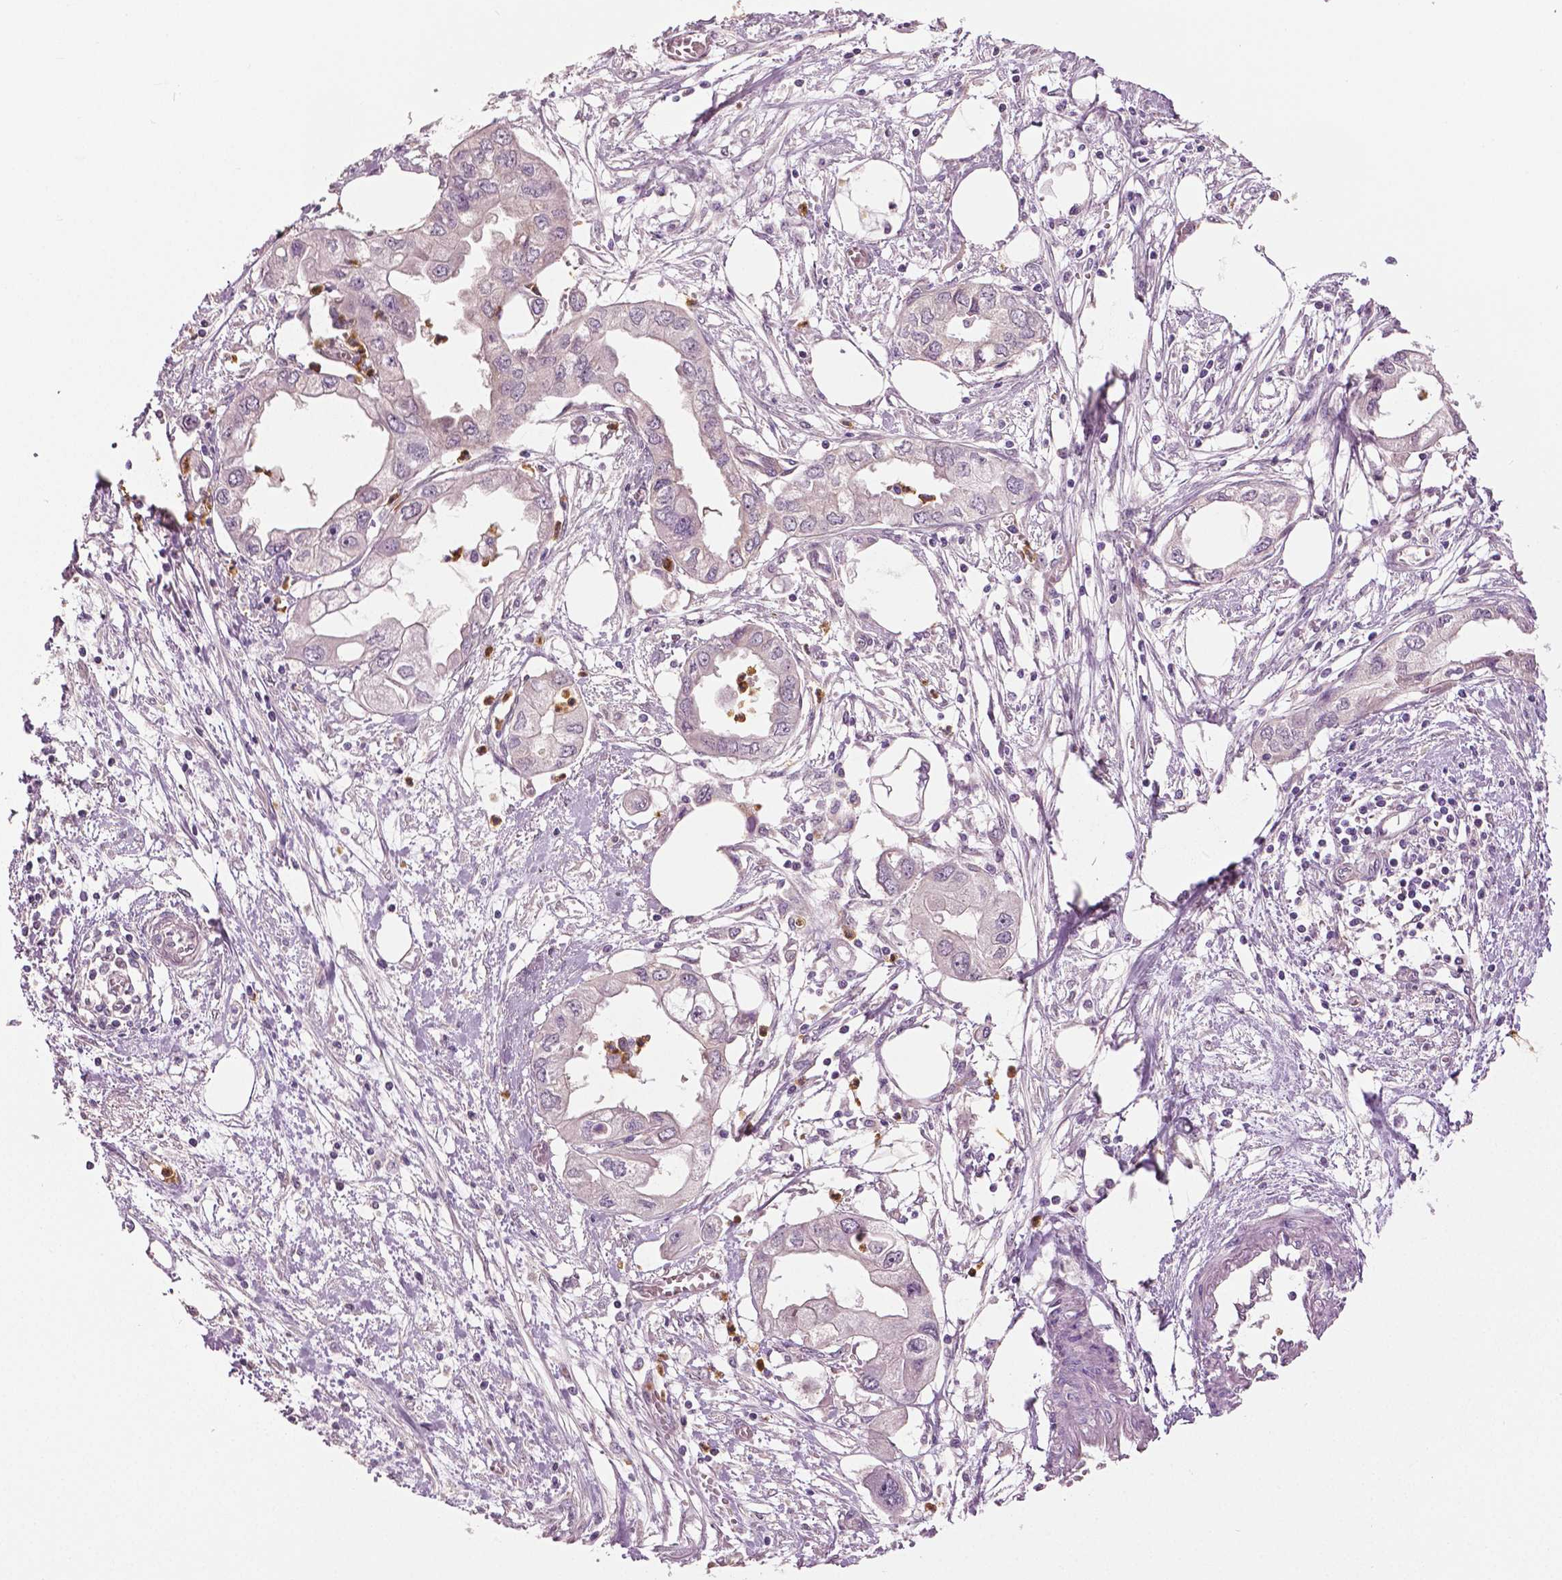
{"staining": {"intensity": "negative", "quantity": "none", "location": "none"}, "tissue": "endometrial cancer", "cell_type": "Tumor cells", "image_type": "cancer", "snomed": [{"axis": "morphology", "description": "Adenocarcinoma, NOS"}, {"axis": "morphology", "description": "Adenocarcinoma, metastatic, NOS"}, {"axis": "topography", "description": "Adipose tissue"}, {"axis": "topography", "description": "Endometrium"}], "caption": "This is an IHC image of human endometrial adenocarcinoma. There is no staining in tumor cells.", "gene": "PTPN5", "patient": {"sex": "female", "age": 67}}